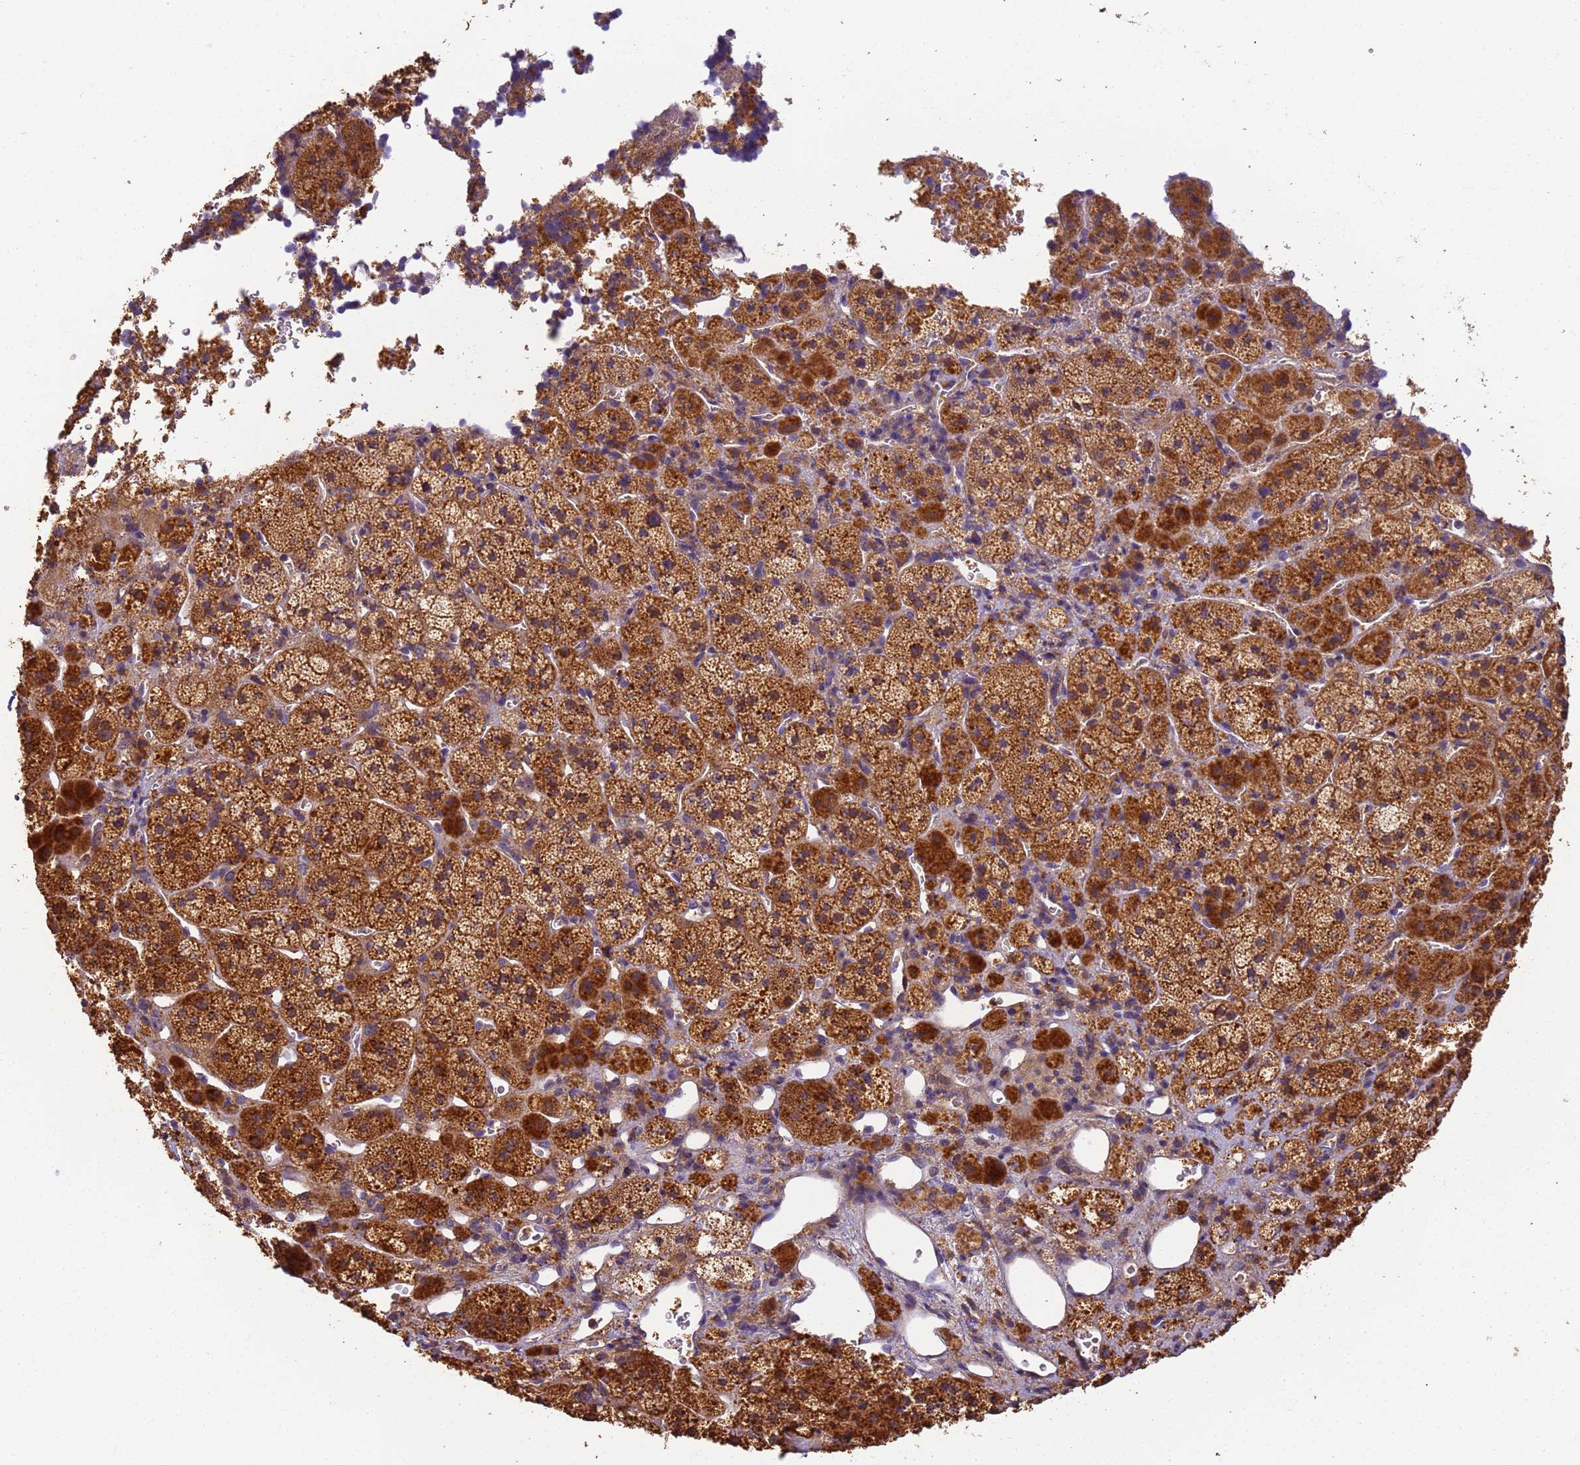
{"staining": {"intensity": "strong", "quantity": ">75%", "location": "cytoplasmic/membranous"}, "tissue": "adrenal gland", "cell_type": "Glandular cells", "image_type": "normal", "snomed": [{"axis": "morphology", "description": "Normal tissue, NOS"}, {"axis": "topography", "description": "Adrenal gland"}], "caption": "Unremarkable adrenal gland reveals strong cytoplasmic/membranous positivity in about >75% of glandular cells, visualized by immunohistochemistry. (DAB = brown stain, brightfield microscopy at high magnification).", "gene": "TIGAR", "patient": {"sex": "female", "age": 44}}